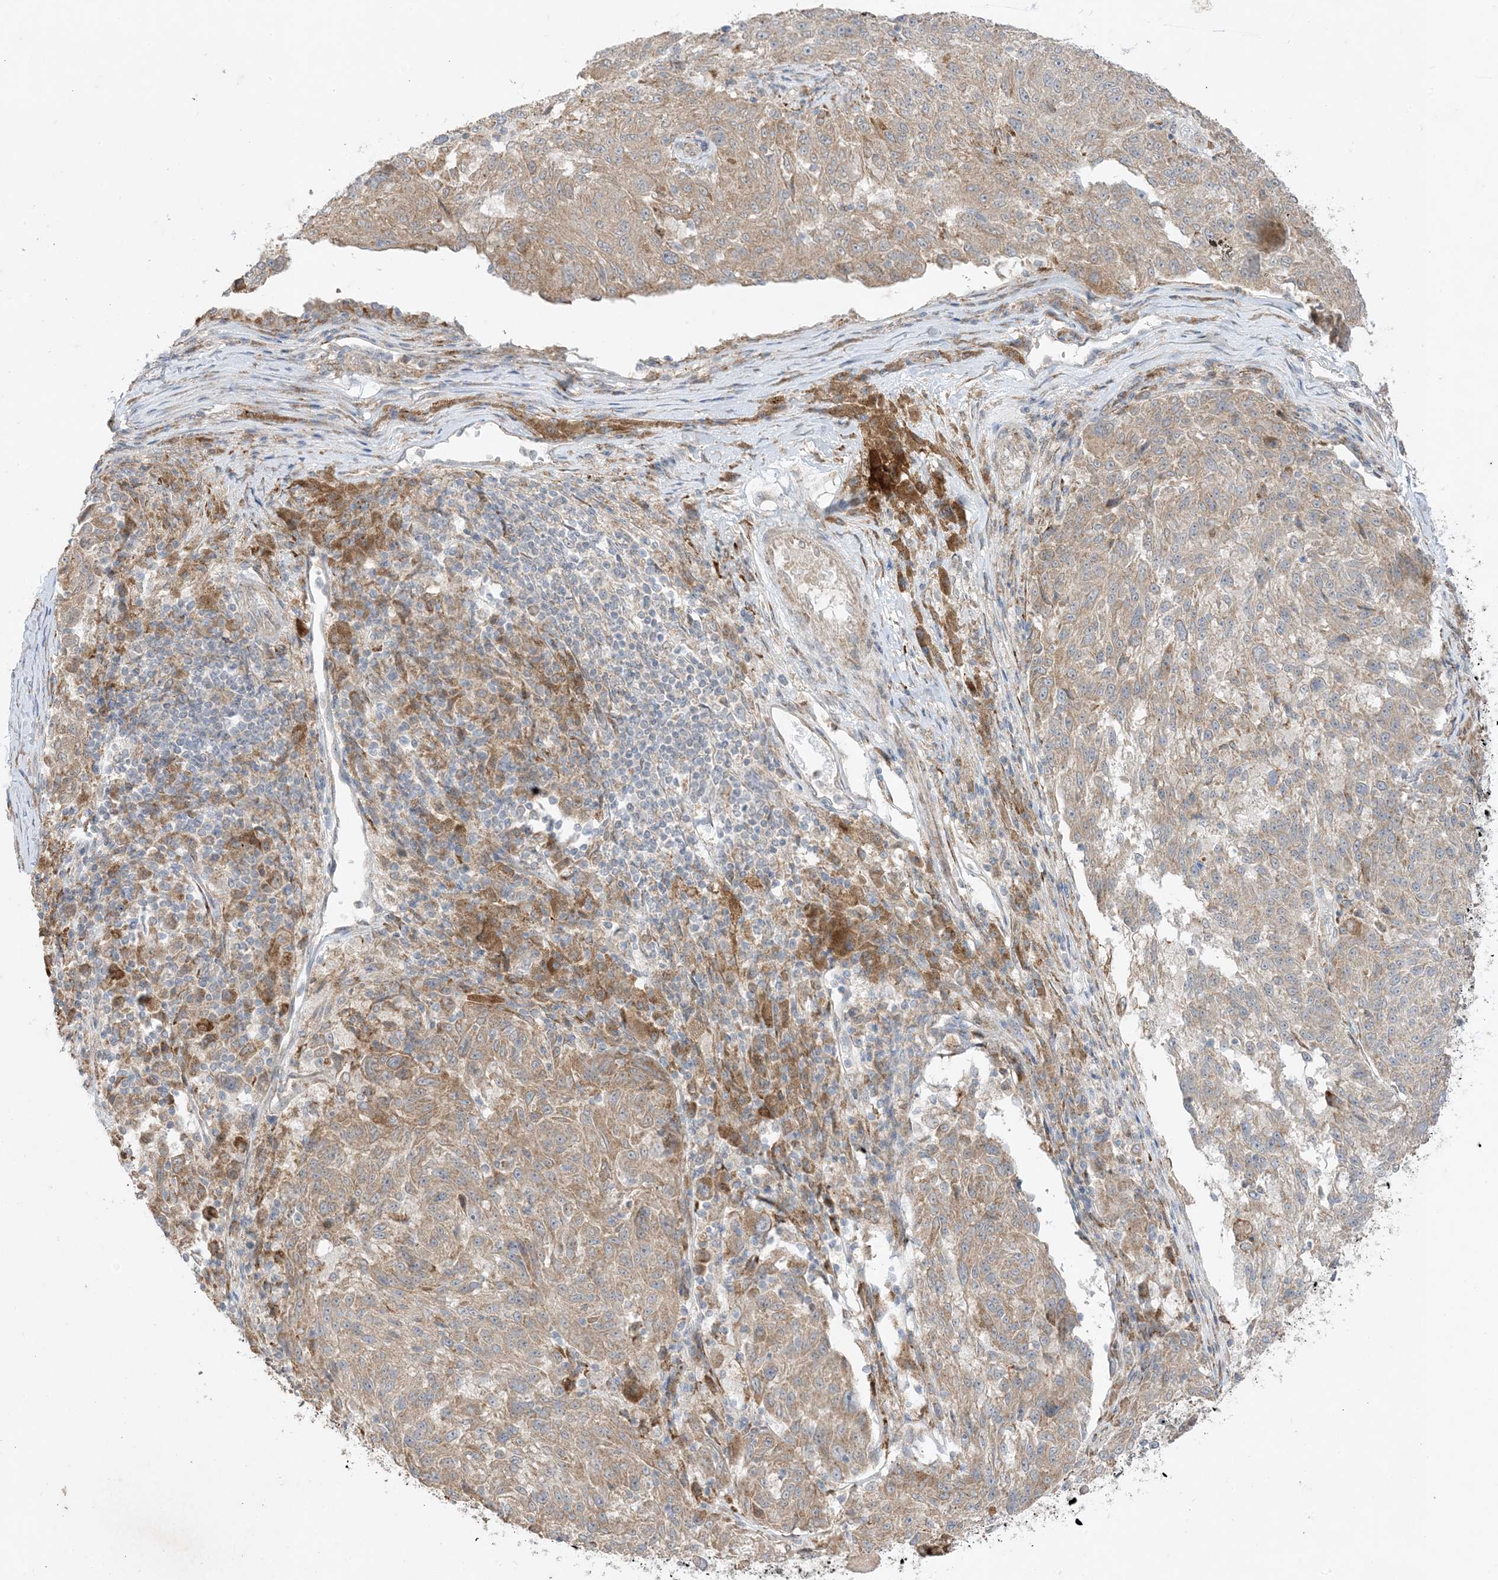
{"staining": {"intensity": "moderate", "quantity": ">75%", "location": "cytoplasmic/membranous"}, "tissue": "melanoma", "cell_type": "Tumor cells", "image_type": "cancer", "snomed": [{"axis": "morphology", "description": "Malignant melanoma, NOS"}, {"axis": "topography", "description": "Skin"}], "caption": "Malignant melanoma stained for a protein (brown) reveals moderate cytoplasmic/membranous positive staining in about >75% of tumor cells.", "gene": "ODC1", "patient": {"sex": "male", "age": 53}}